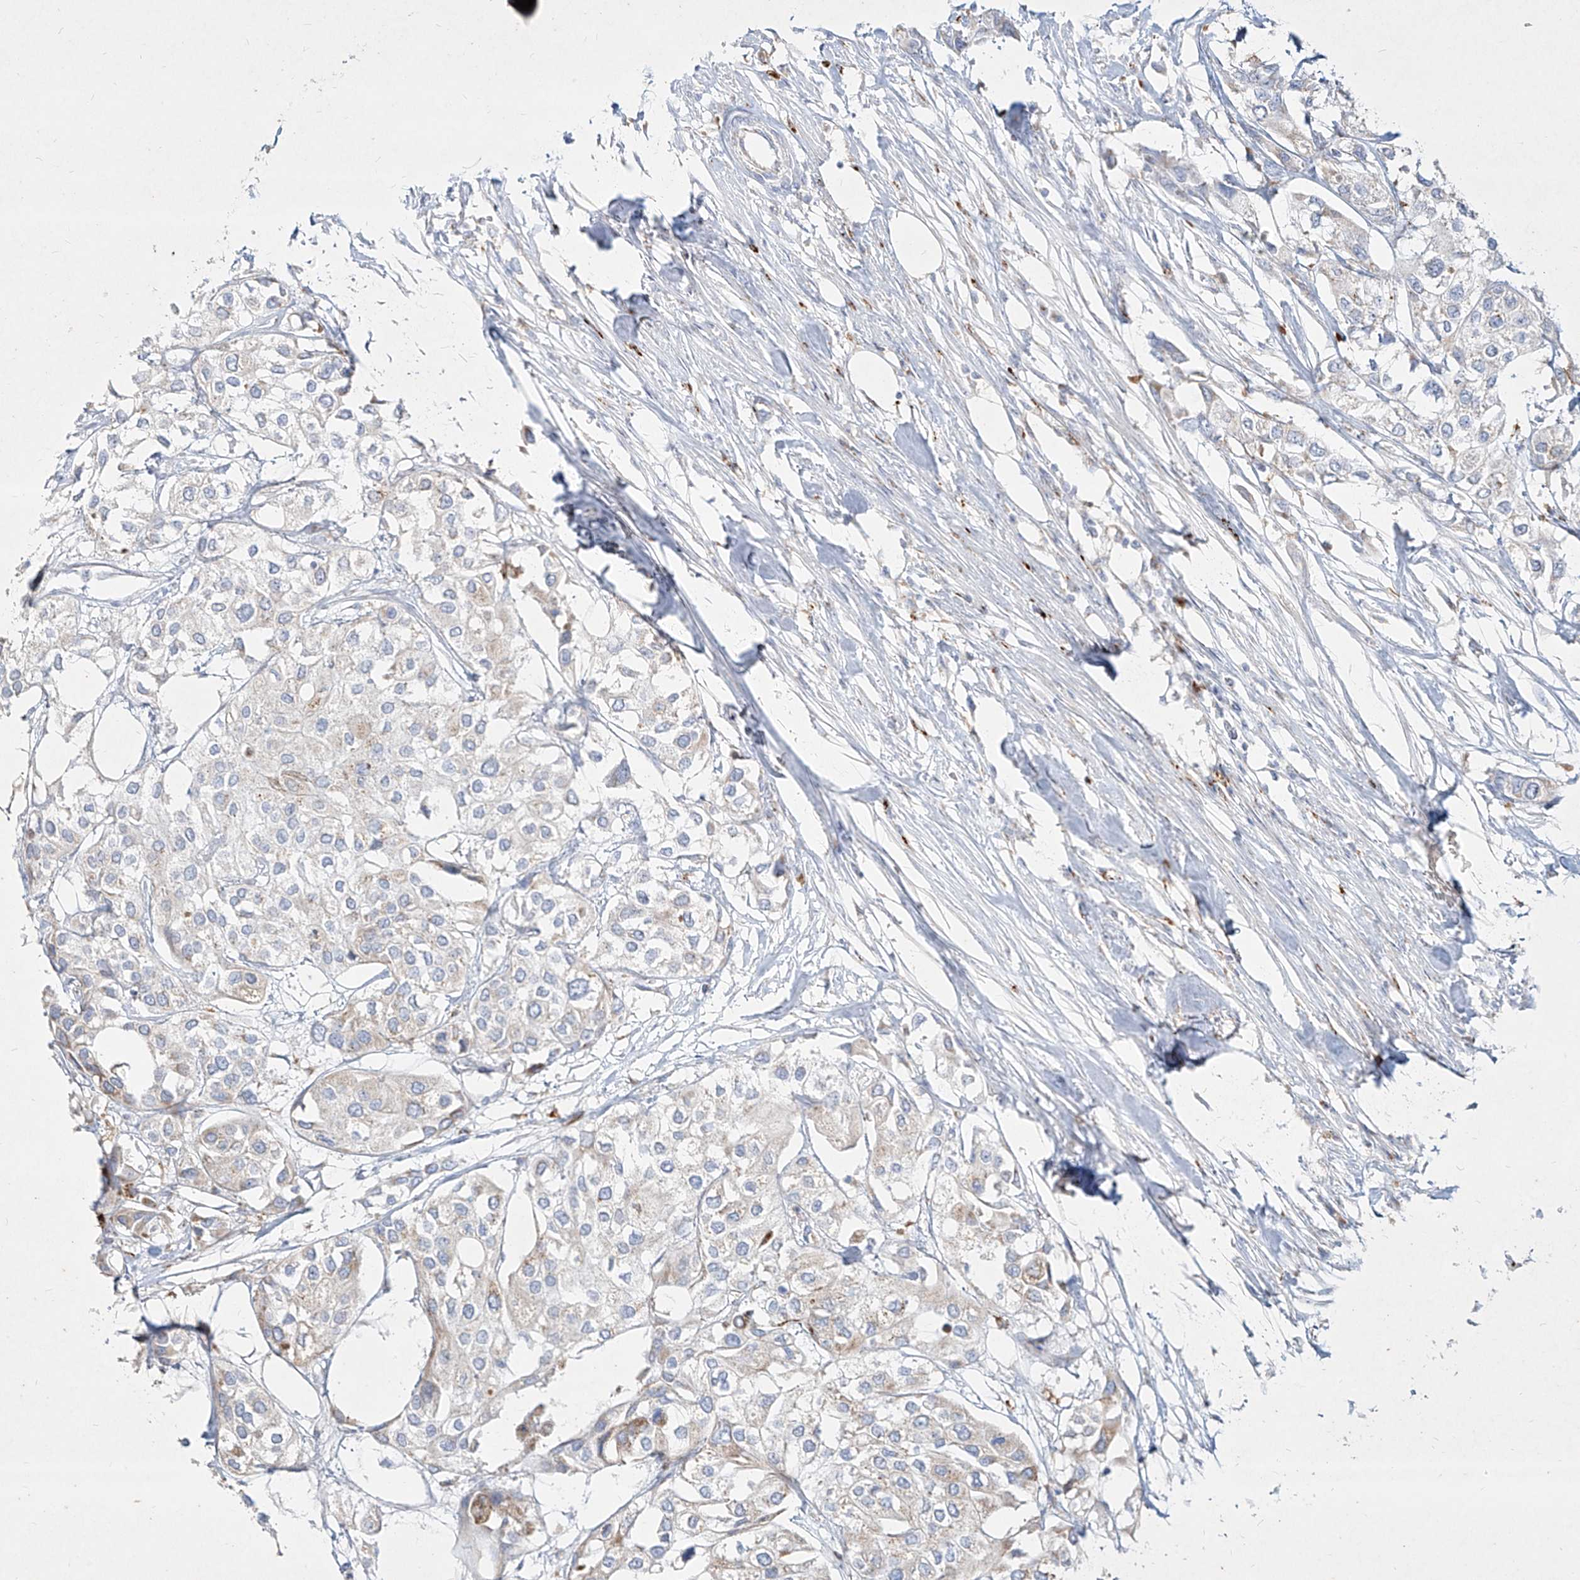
{"staining": {"intensity": "moderate", "quantity": "<25%", "location": "cytoplasmic/membranous"}, "tissue": "urothelial cancer", "cell_type": "Tumor cells", "image_type": "cancer", "snomed": [{"axis": "morphology", "description": "Urothelial carcinoma, High grade"}, {"axis": "topography", "description": "Urinary bladder"}], "caption": "Immunohistochemistry (IHC) of urothelial carcinoma (high-grade) displays low levels of moderate cytoplasmic/membranous expression in approximately <25% of tumor cells.", "gene": "MTX2", "patient": {"sex": "male", "age": 64}}